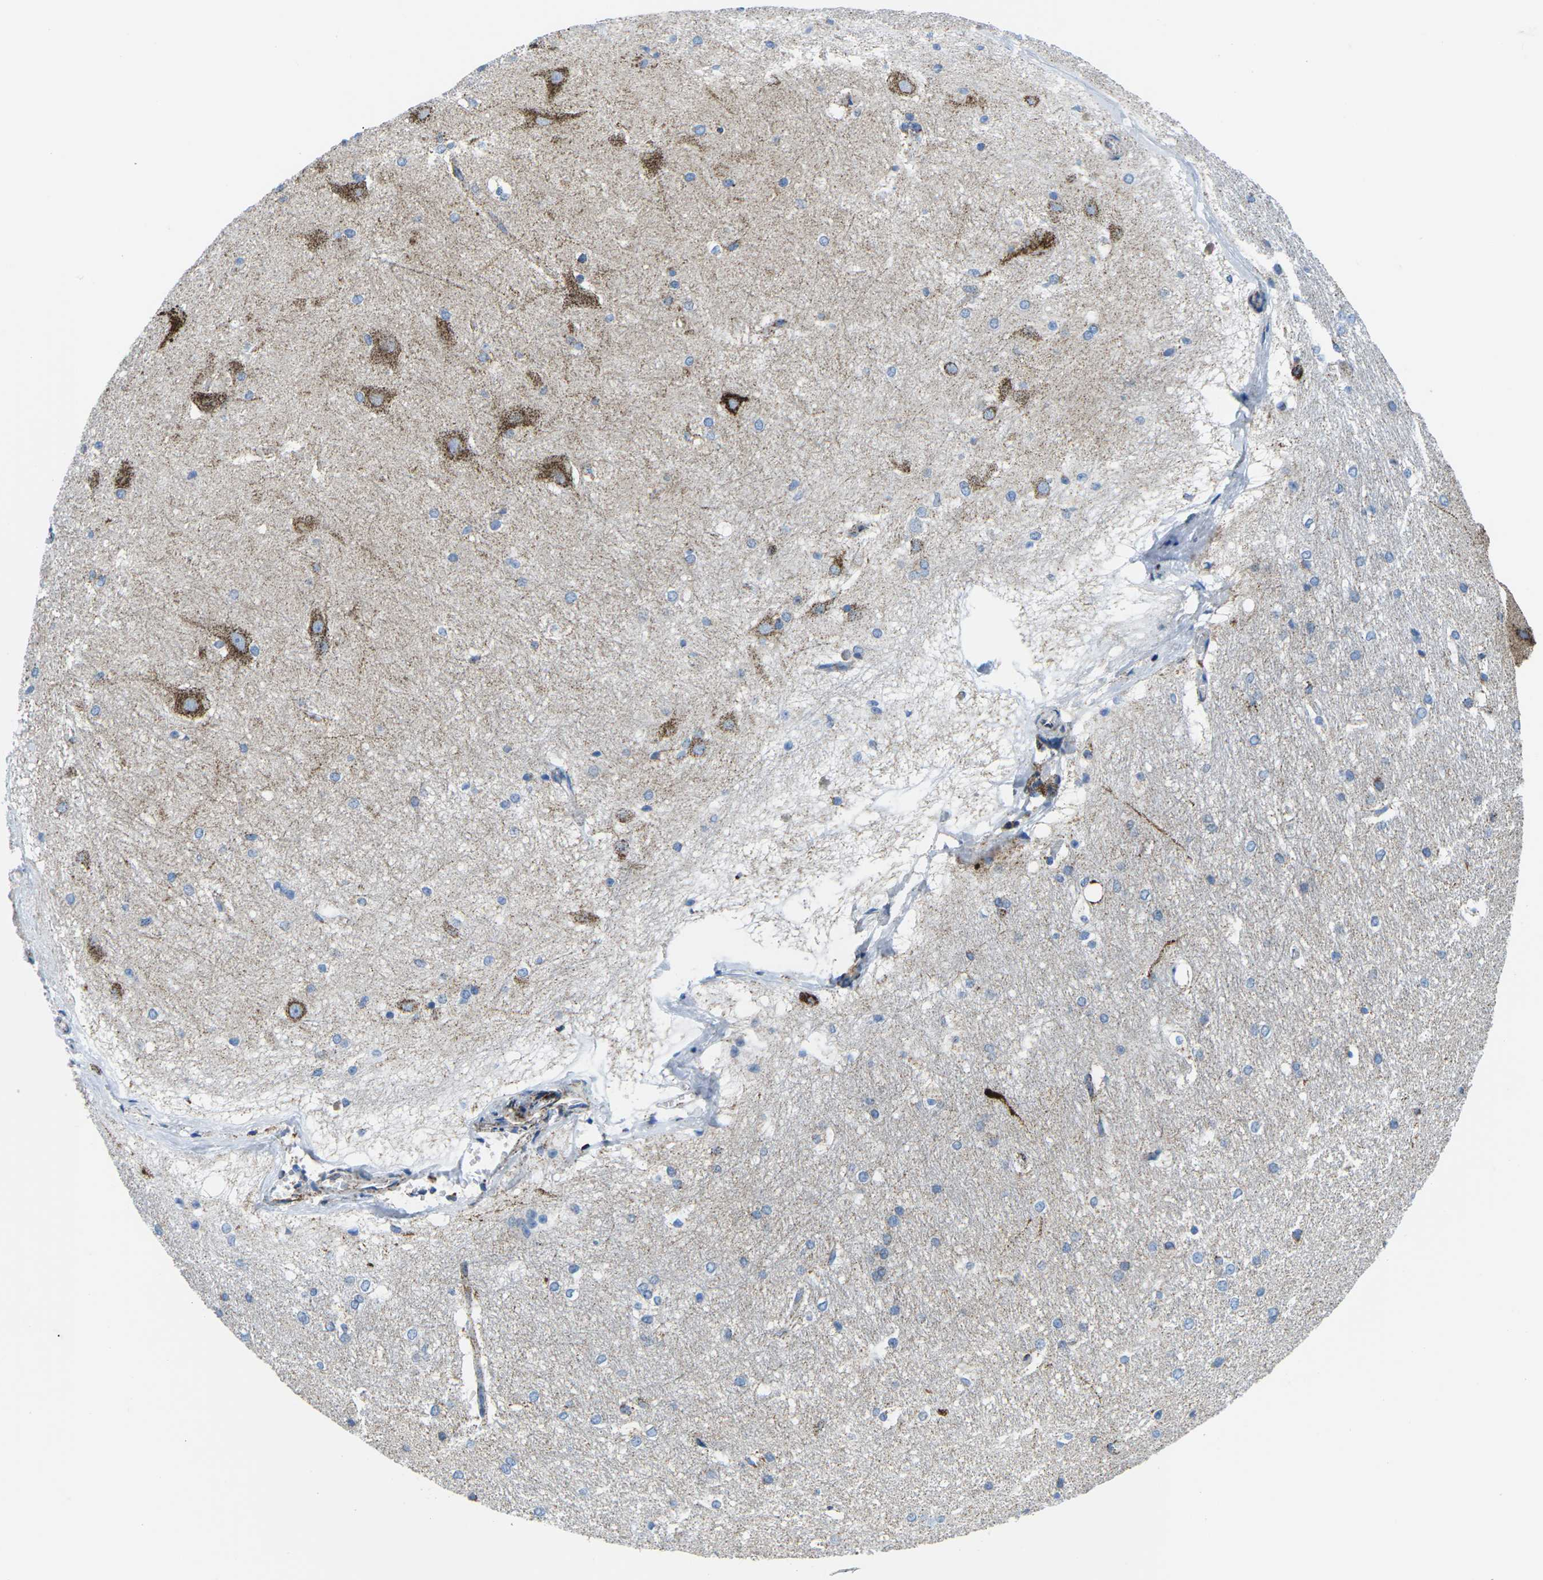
{"staining": {"intensity": "moderate", "quantity": "<25%", "location": "cytoplasmic/membranous"}, "tissue": "hippocampus", "cell_type": "Glial cells", "image_type": "normal", "snomed": [{"axis": "morphology", "description": "Normal tissue, NOS"}, {"axis": "topography", "description": "Hippocampus"}], "caption": "Glial cells display moderate cytoplasmic/membranous expression in approximately <25% of cells in benign hippocampus. (Brightfield microscopy of DAB IHC at high magnification).", "gene": "COX6C", "patient": {"sex": "female", "age": 19}}